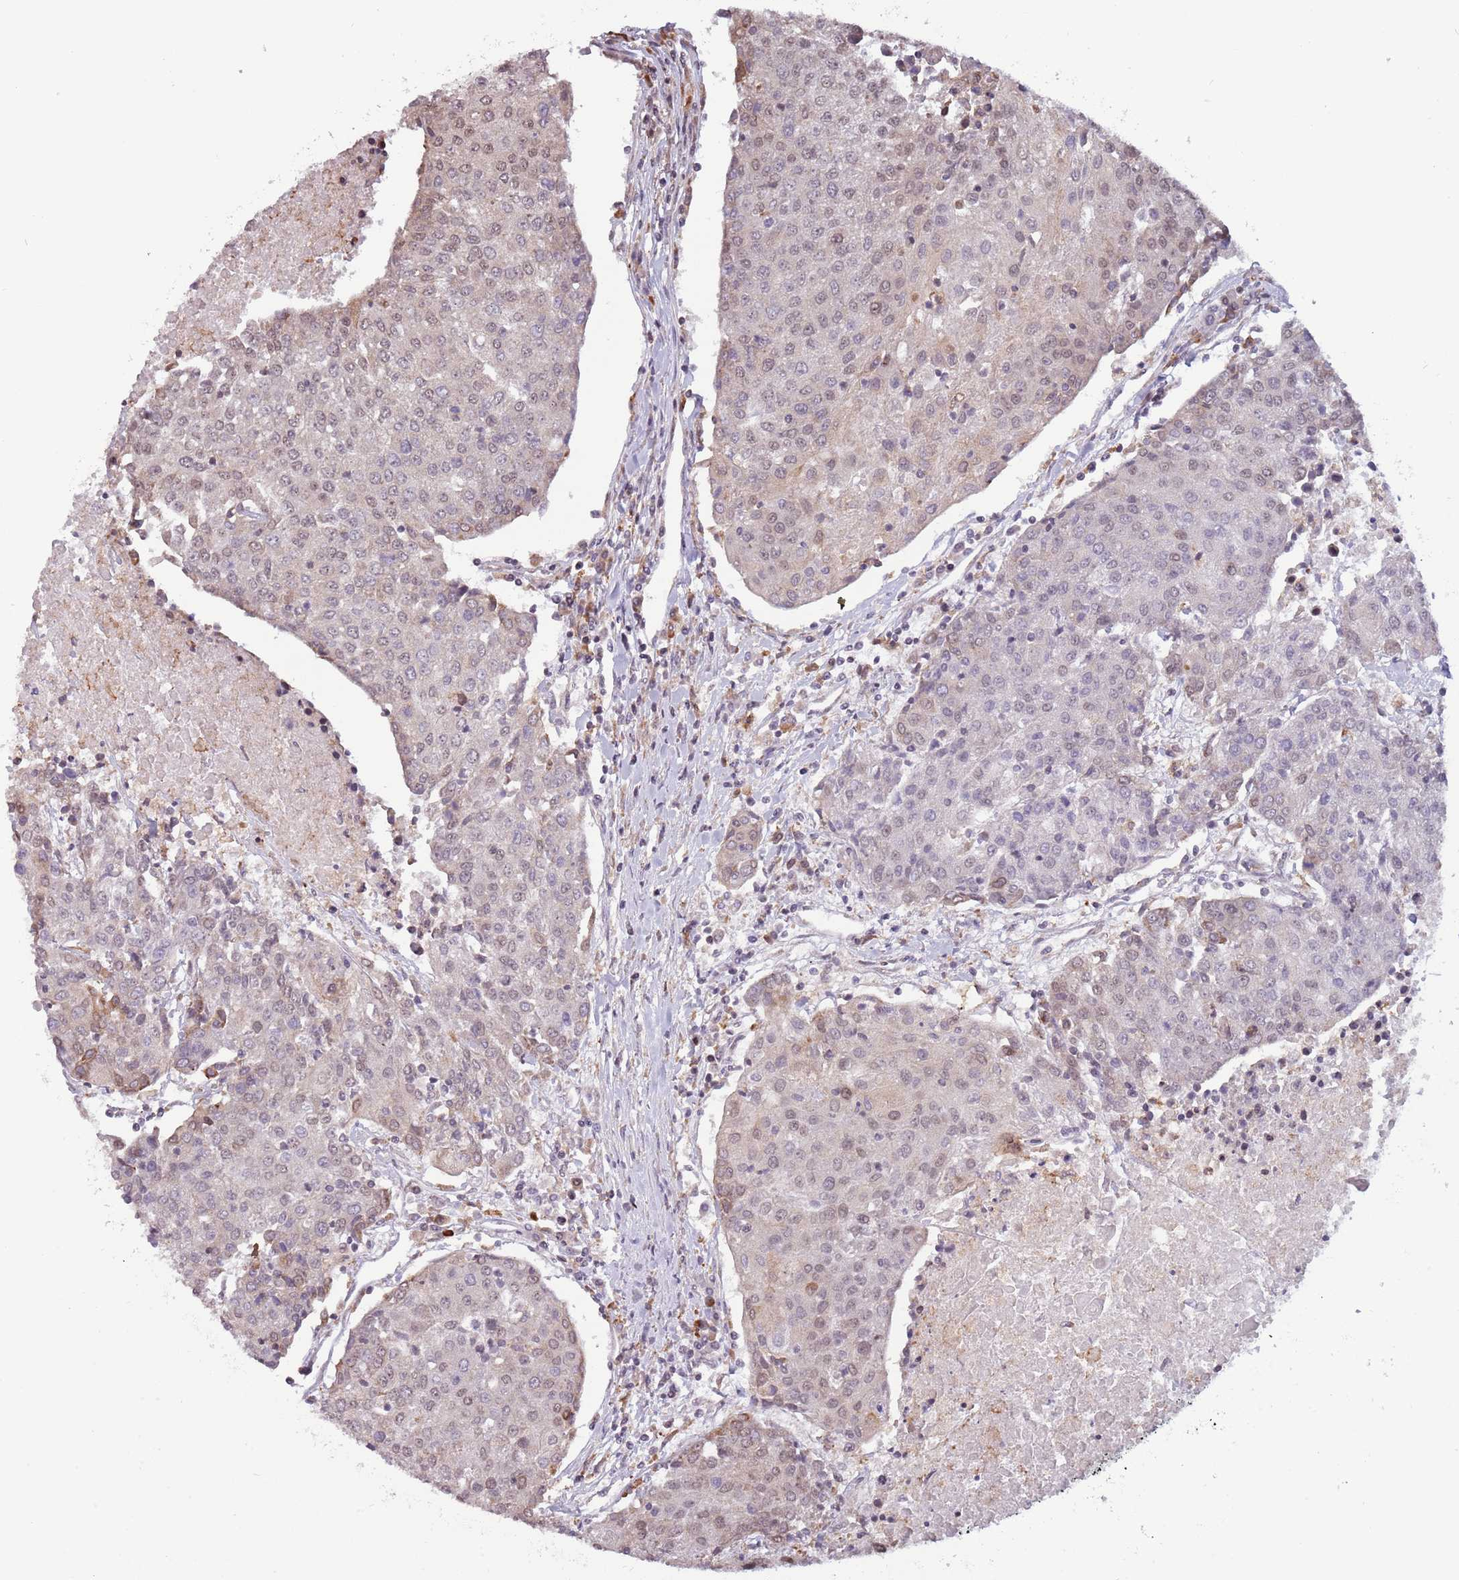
{"staining": {"intensity": "weak", "quantity": "25%-75%", "location": "nuclear"}, "tissue": "urothelial cancer", "cell_type": "Tumor cells", "image_type": "cancer", "snomed": [{"axis": "morphology", "description": "Urothelial carcinoma, High grade"}, {"axis": "topography", "description": "Urinary bladder"}], "caption": "Urothelial cancer was stained to show a protein in brown. There is low levels of weak nuclear expression in approximately 25%-75% of tumor cells.", "gene": "BARD1", "patient": {"sex": "female", "age": 85}}